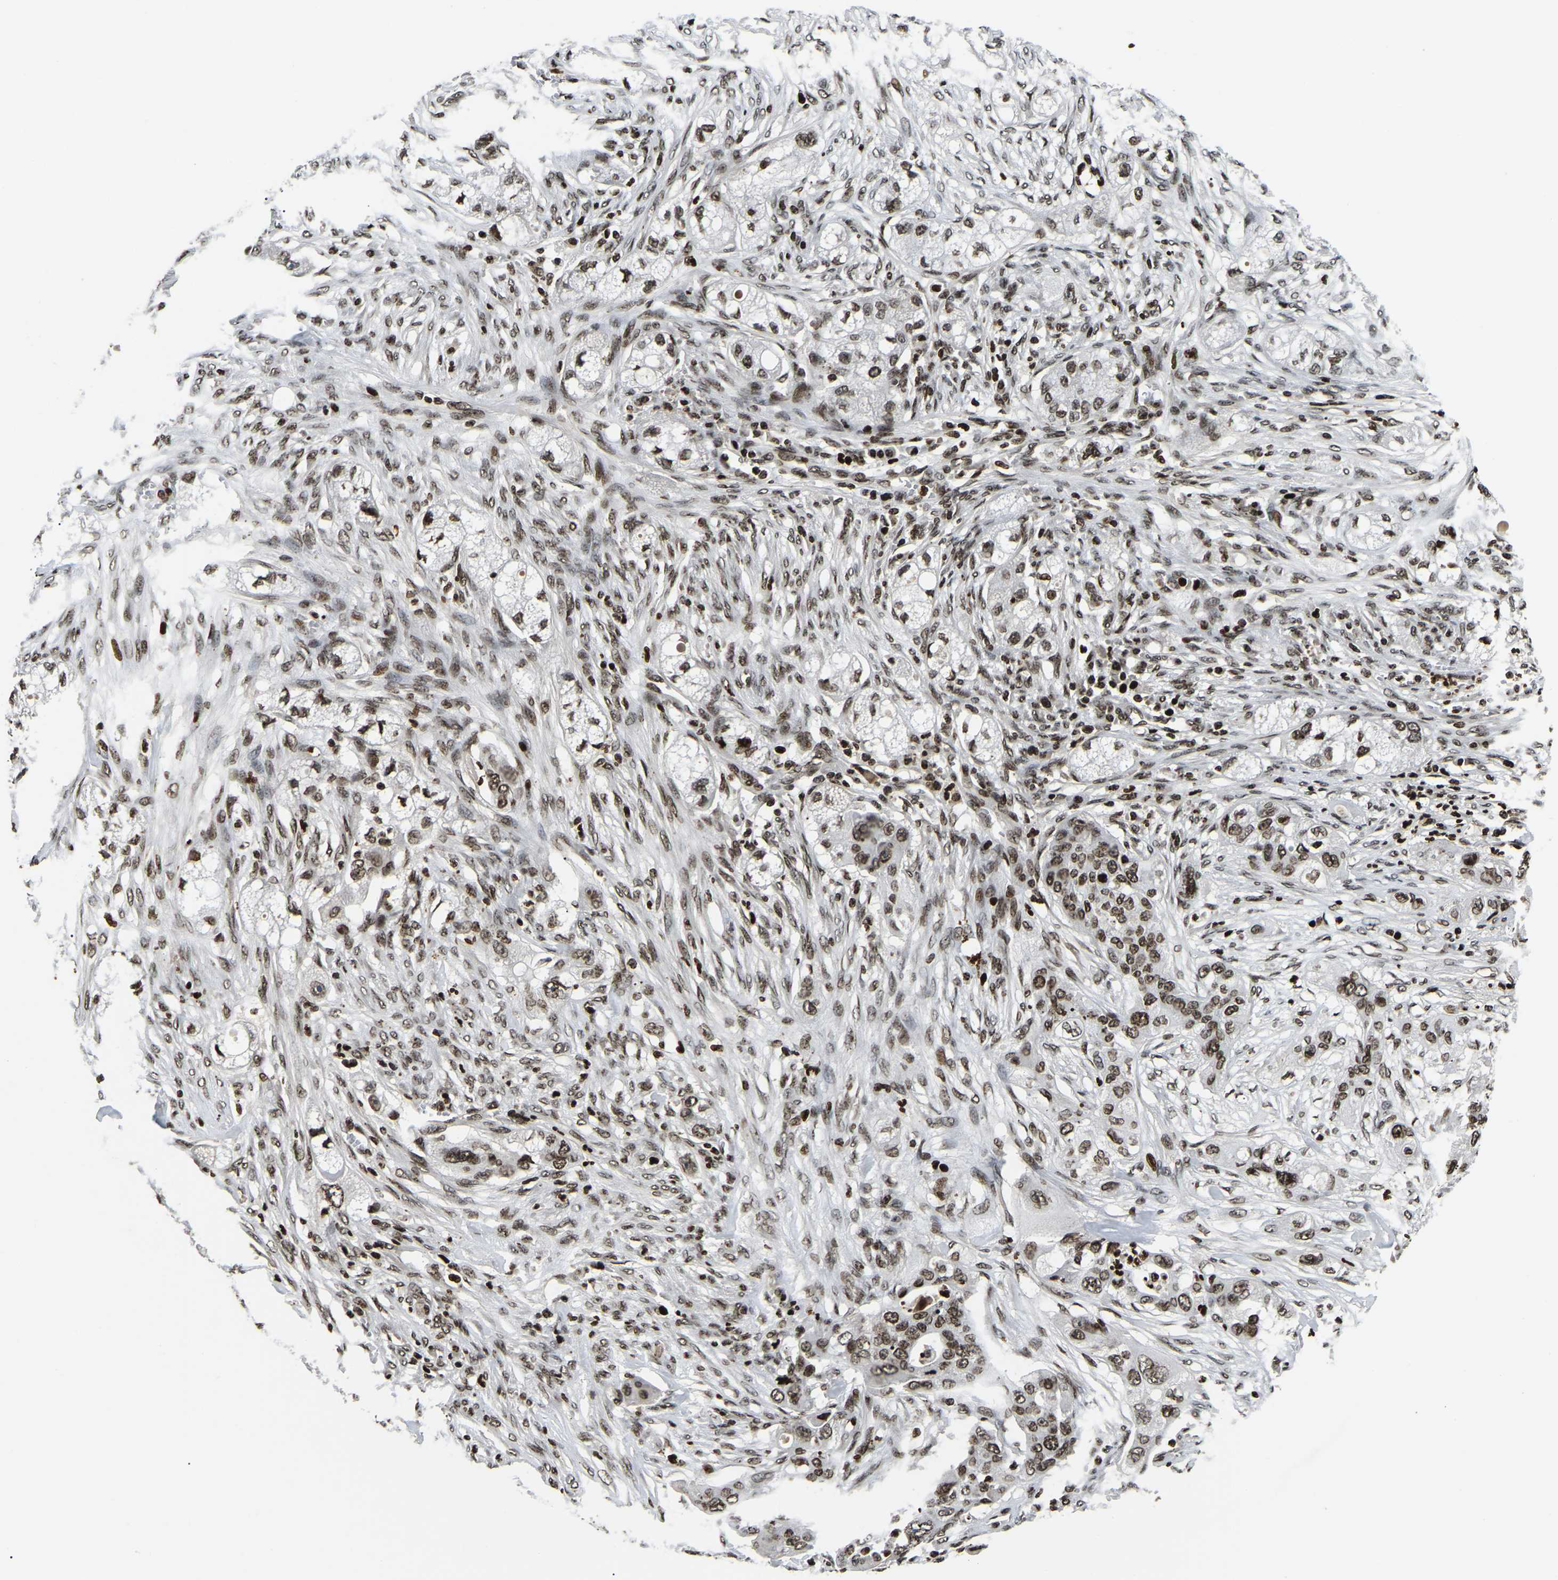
{"staining": {"intensity": "moderate", "quantity": ">75%", "location": "nuclear"}, "tissue": "pancreatic cancer", "cell_type": "Tumor cells", "image_type": "cancer", "snomed": [{"axis": "morphology", "description": "Adenocarcinoma, NOS"}, {"axis": "topography", "description": "Pancreas"}], "caption": "DAB (3,3'-diaminobenzidine) immunohistochemical staining of pancreatic adenocarcinoma reveals moderate nuclear protein staining in about >75% of tumor cells.", "gene": "LRRC61", "patient": {"sex": "female", "age": 78}}